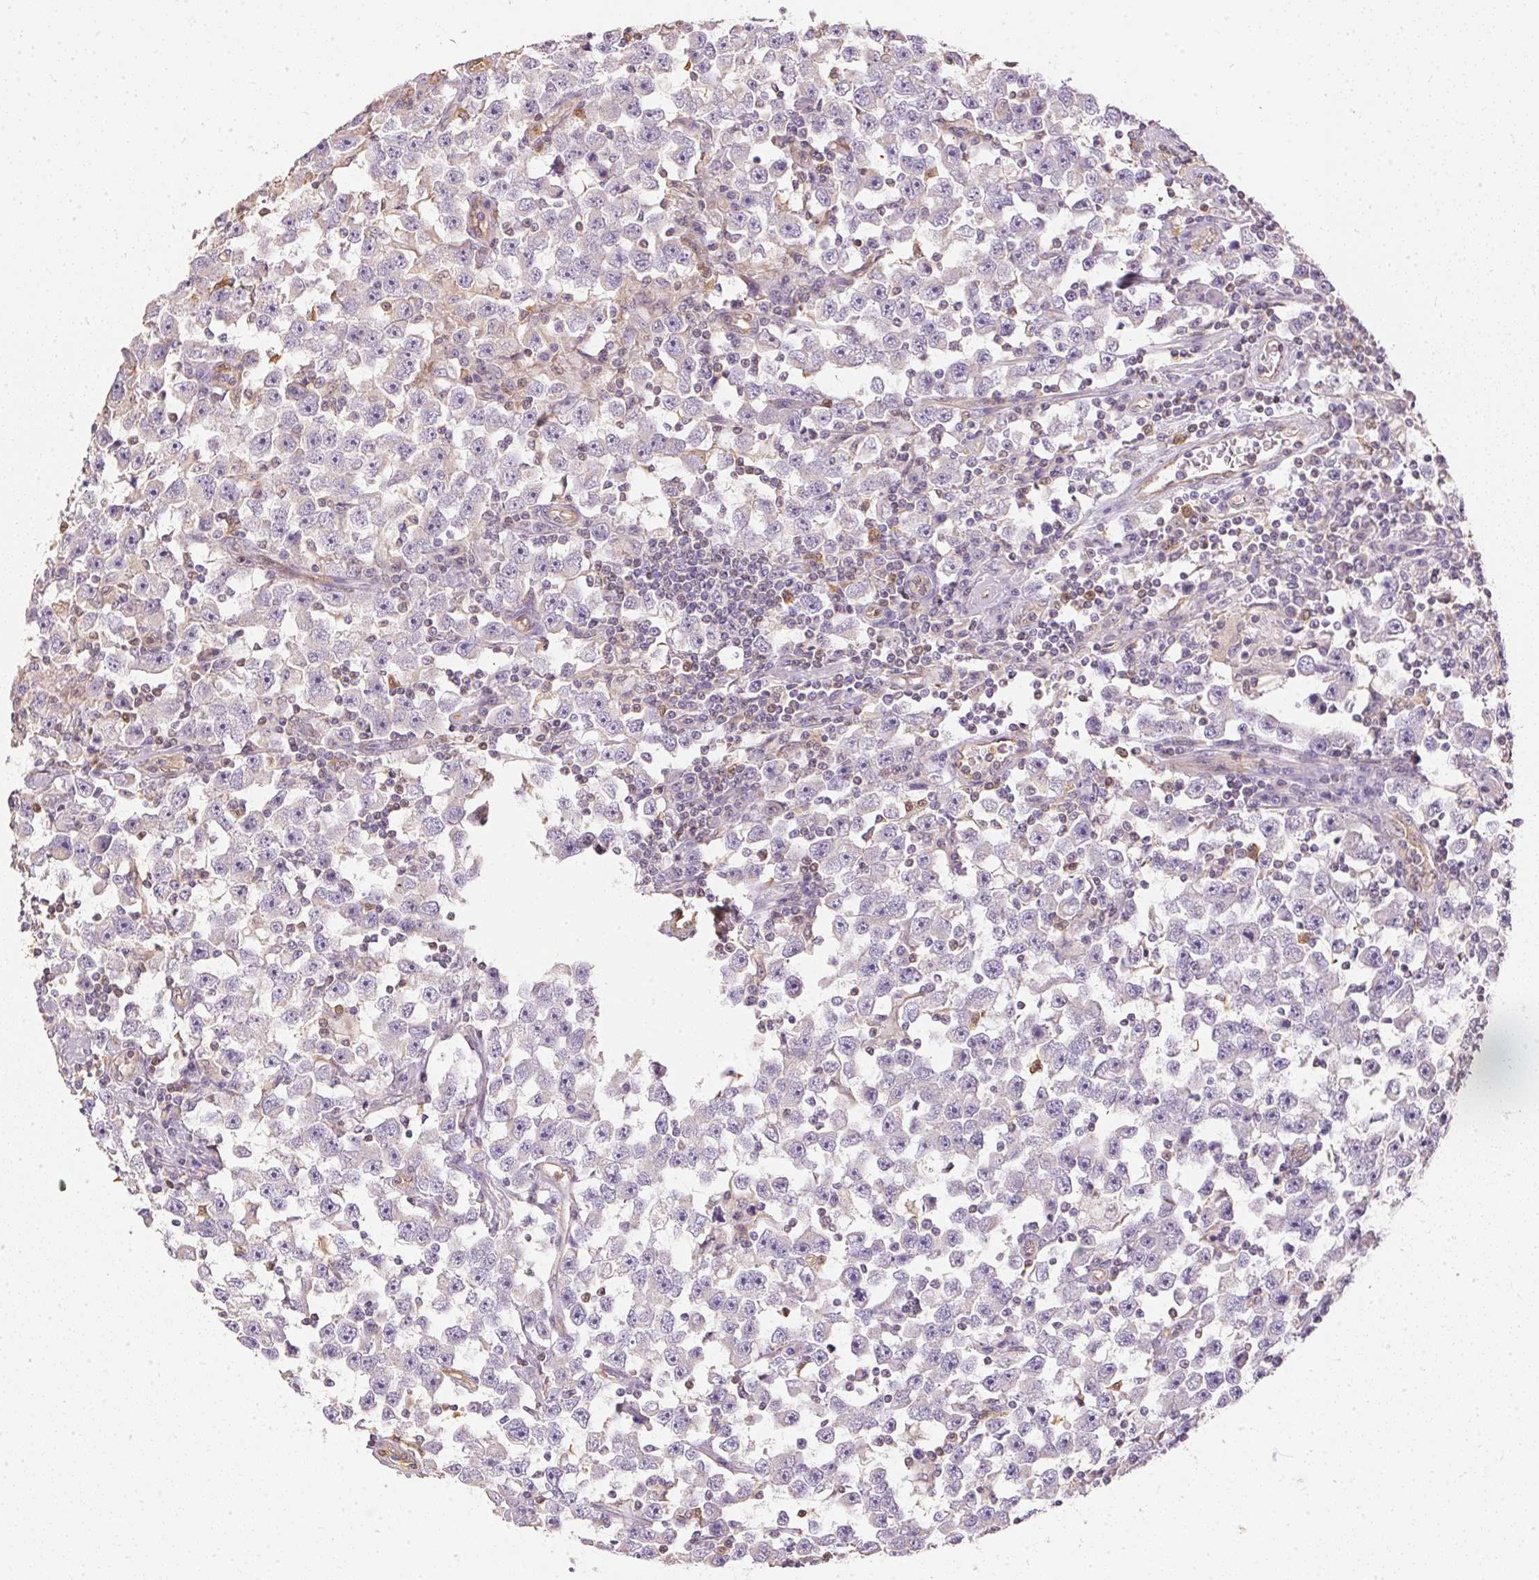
{"staining": {"intensity": "negative", "quantity": "none", "location": "none"}, "tissue": "testis cancer", "cell_type": "Tumor cells", "image_type": "cancer", "snomed": [{"axis": "morphology", "description": "Seminoma, NOS"}, {"axis": "topography", "description": "Testis"}], "caption": "Testis cancer was stained to show a protein in brown. There is no significant positivity in tumor cells.", "gene": "S100A3", "patient": {"sex": "male", "age": 33}}